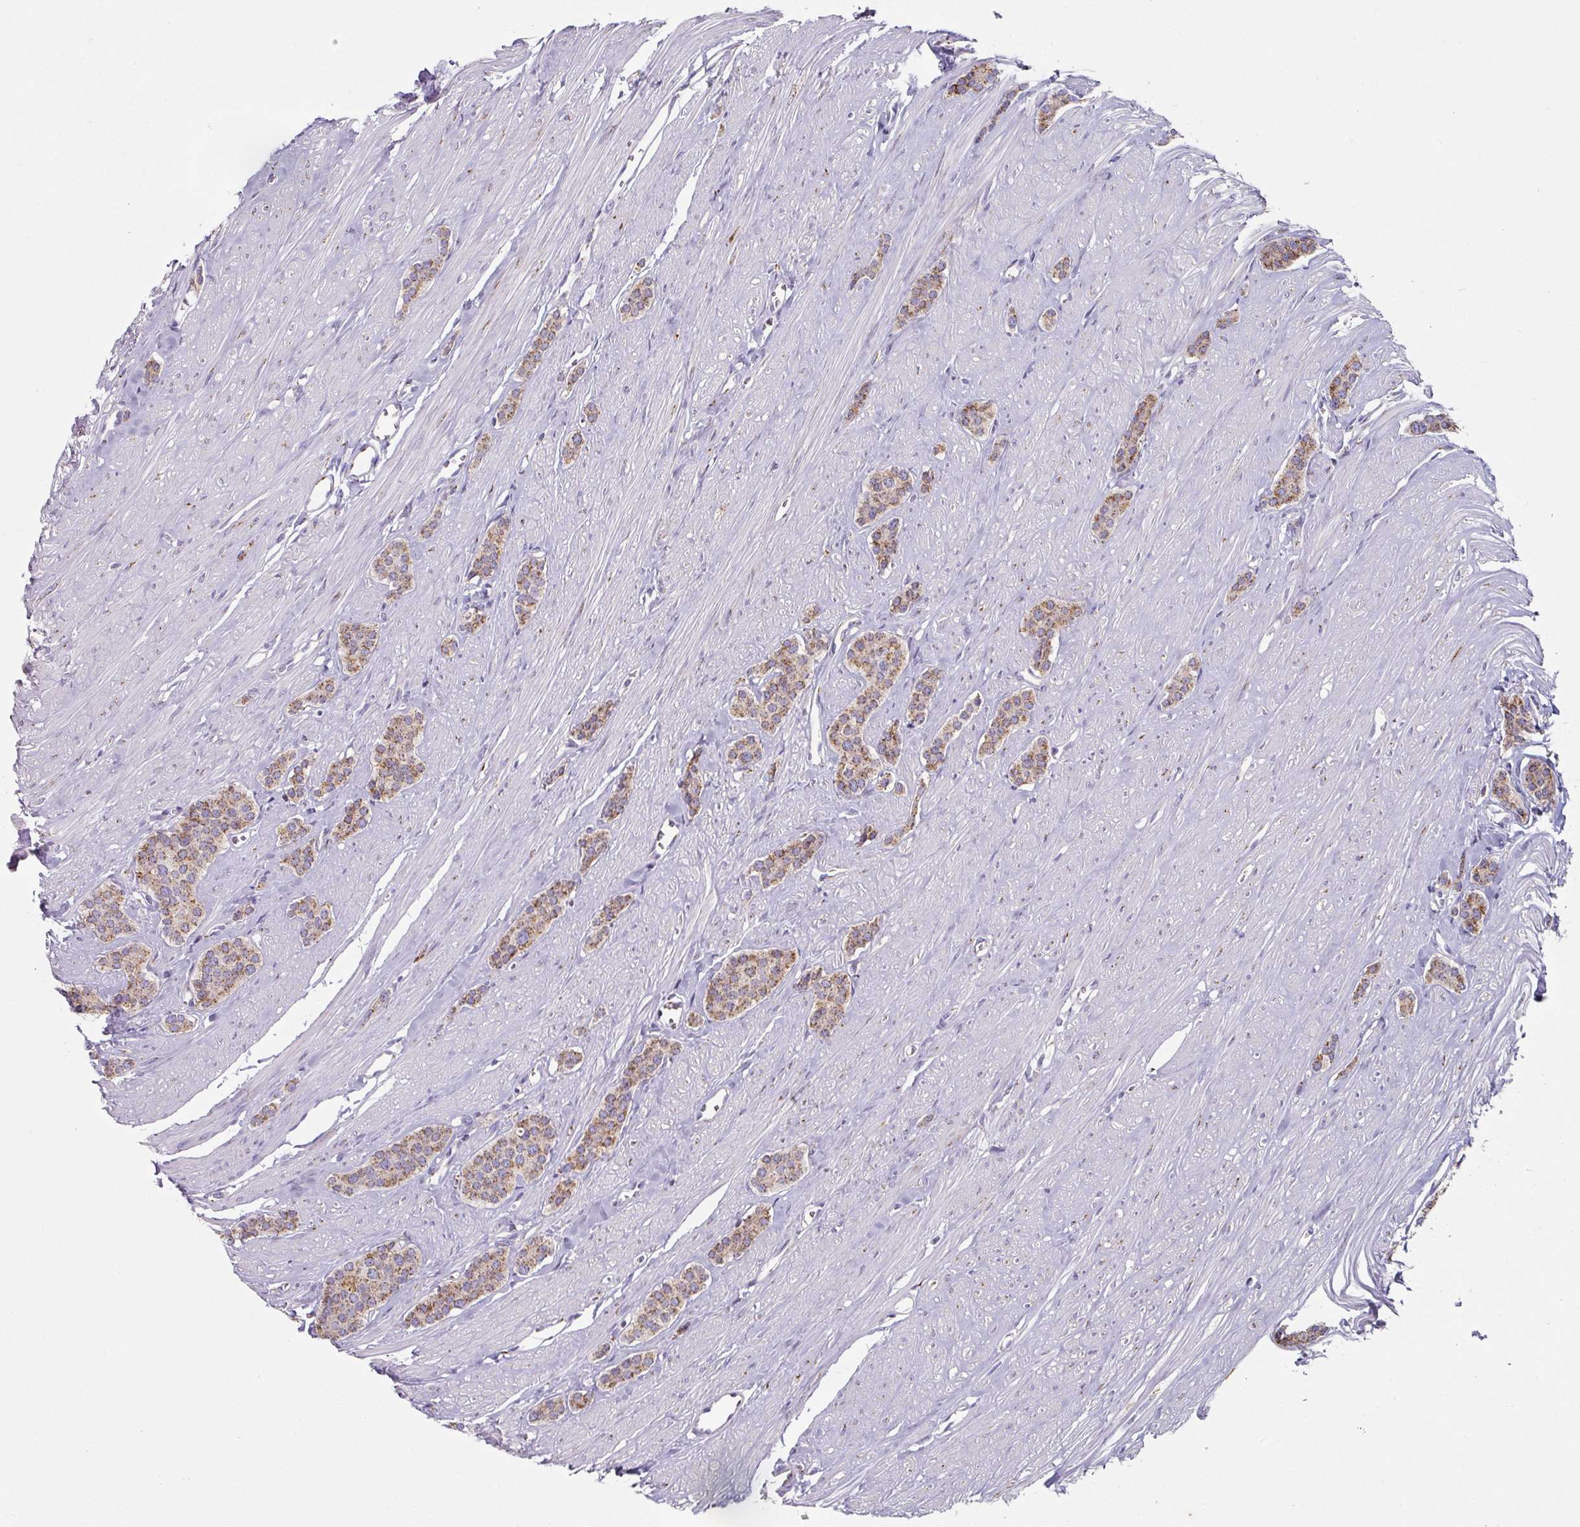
{"staining": {"intensity": "moderate", "quantity": ">75%", "location": "cytoplasmic/membranous"}, "tissue": "carcinoid", "cell_type": "Tumor cells", "image_type": "cancer", "snomed": [{"axis": "morphology", "description": "Carcinoid, malignant, NOS"}, {"axis": "topography", "description": "Small intestine"}], "caption": "Immunohistochemical staining of human carcinoid demonstrates medium levels of moderate cytoplasmic/membranous positivity in approximately >75% of tumor cells. The protein of interest is stained brown, and the nuclei are stained in blue (DAB IHC with brightfield microscopy, high magnification).", "gene": "CCDC85B", "patient": {"sex": "male", "age": 60}}